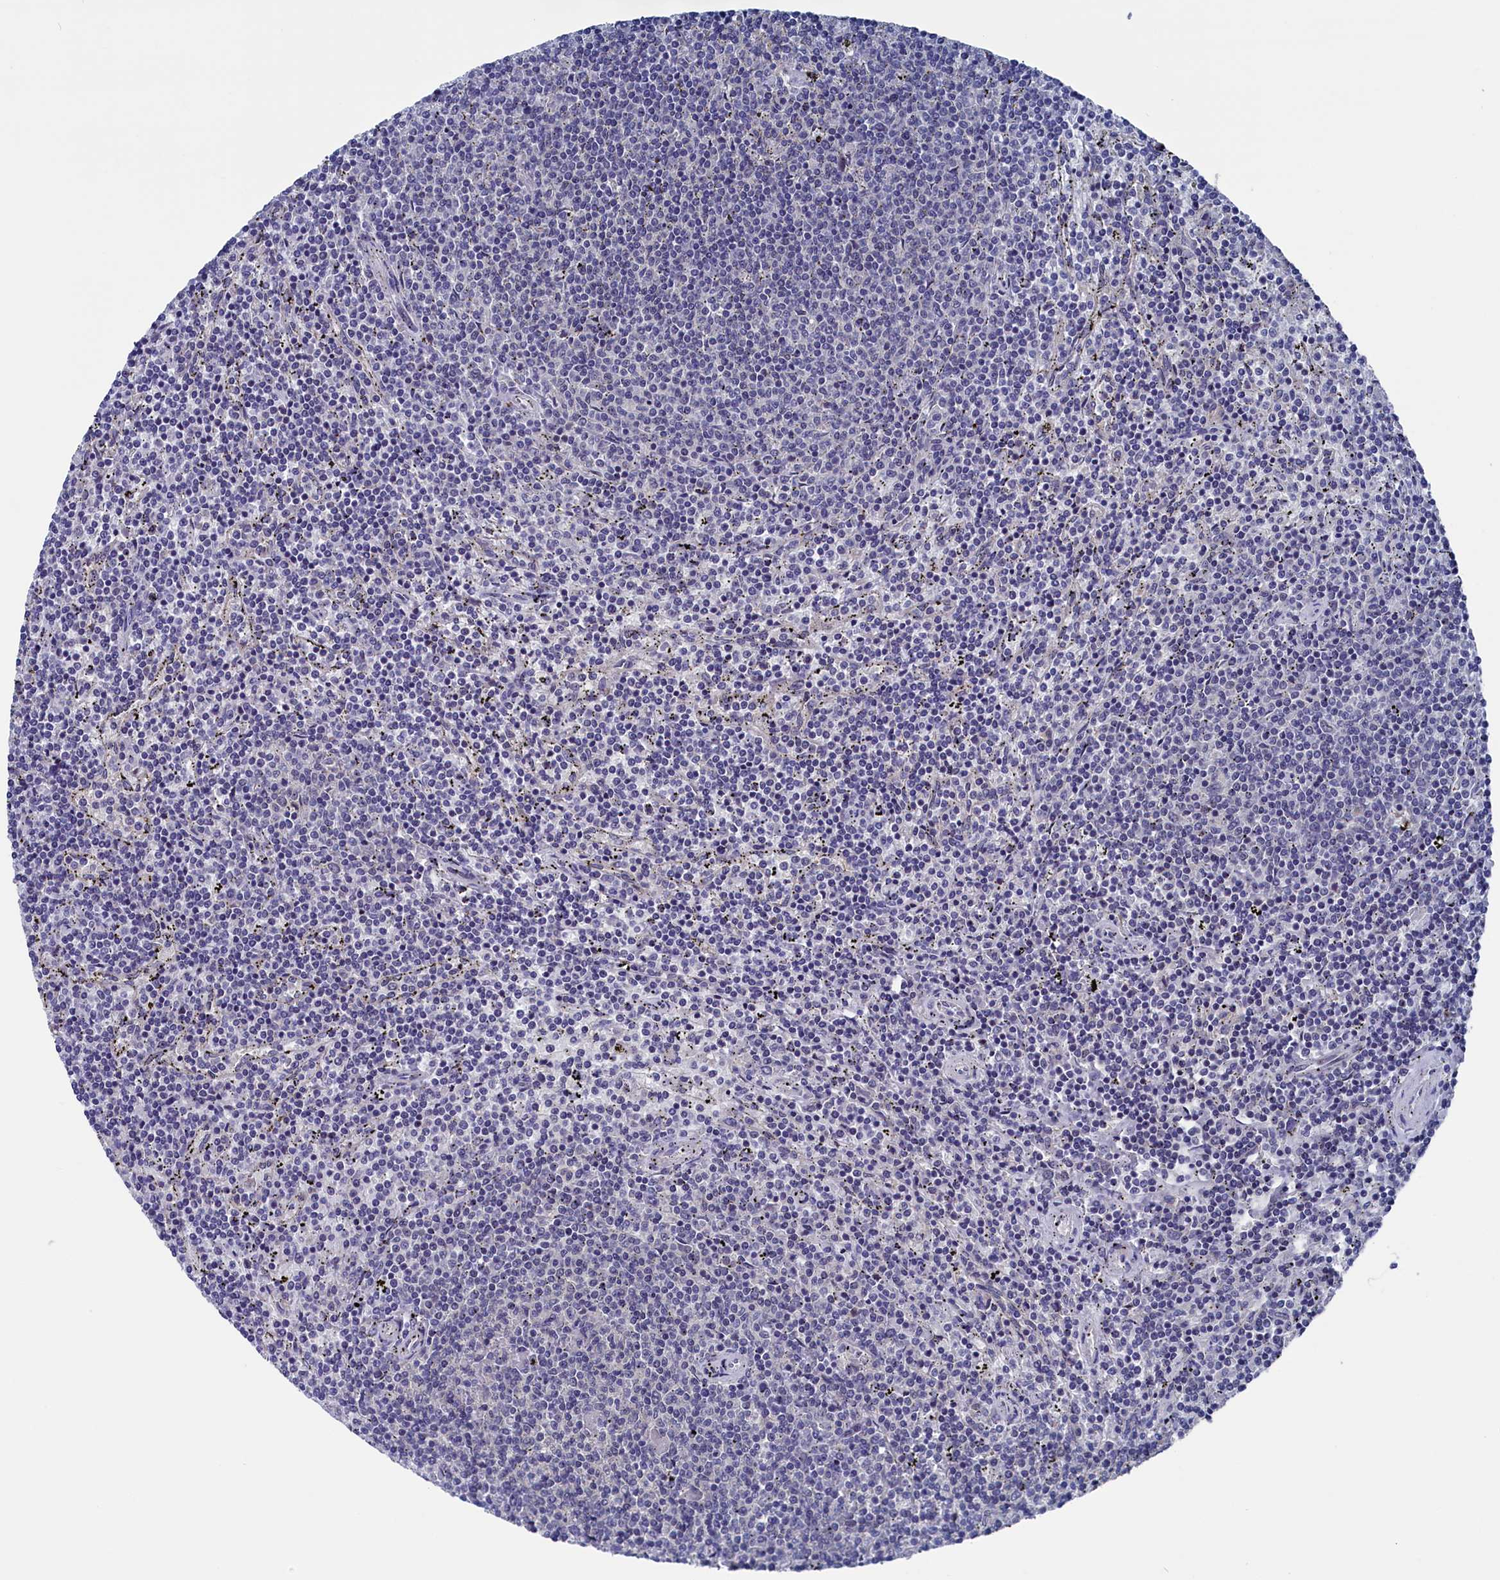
{"staining": {"intensity": "negative", "quantity": "none", "location": "none"}, "tissue": "lymphoma", "cell_type": "Tumor cells", "image_type": "cancer", "snomed": [{"axis": "morphology", "description": "Malignant lymphoma, non-Hodgkin's type, Low grade"}, {"axis": "topography", "description": "Spleen"}], "caption": "Human lymphoma stained for a protein using immunohistochemistry displays no staining in tumor cells.", "gene": "SPATA13", "patient": {"sex": "female", "age": 50}}